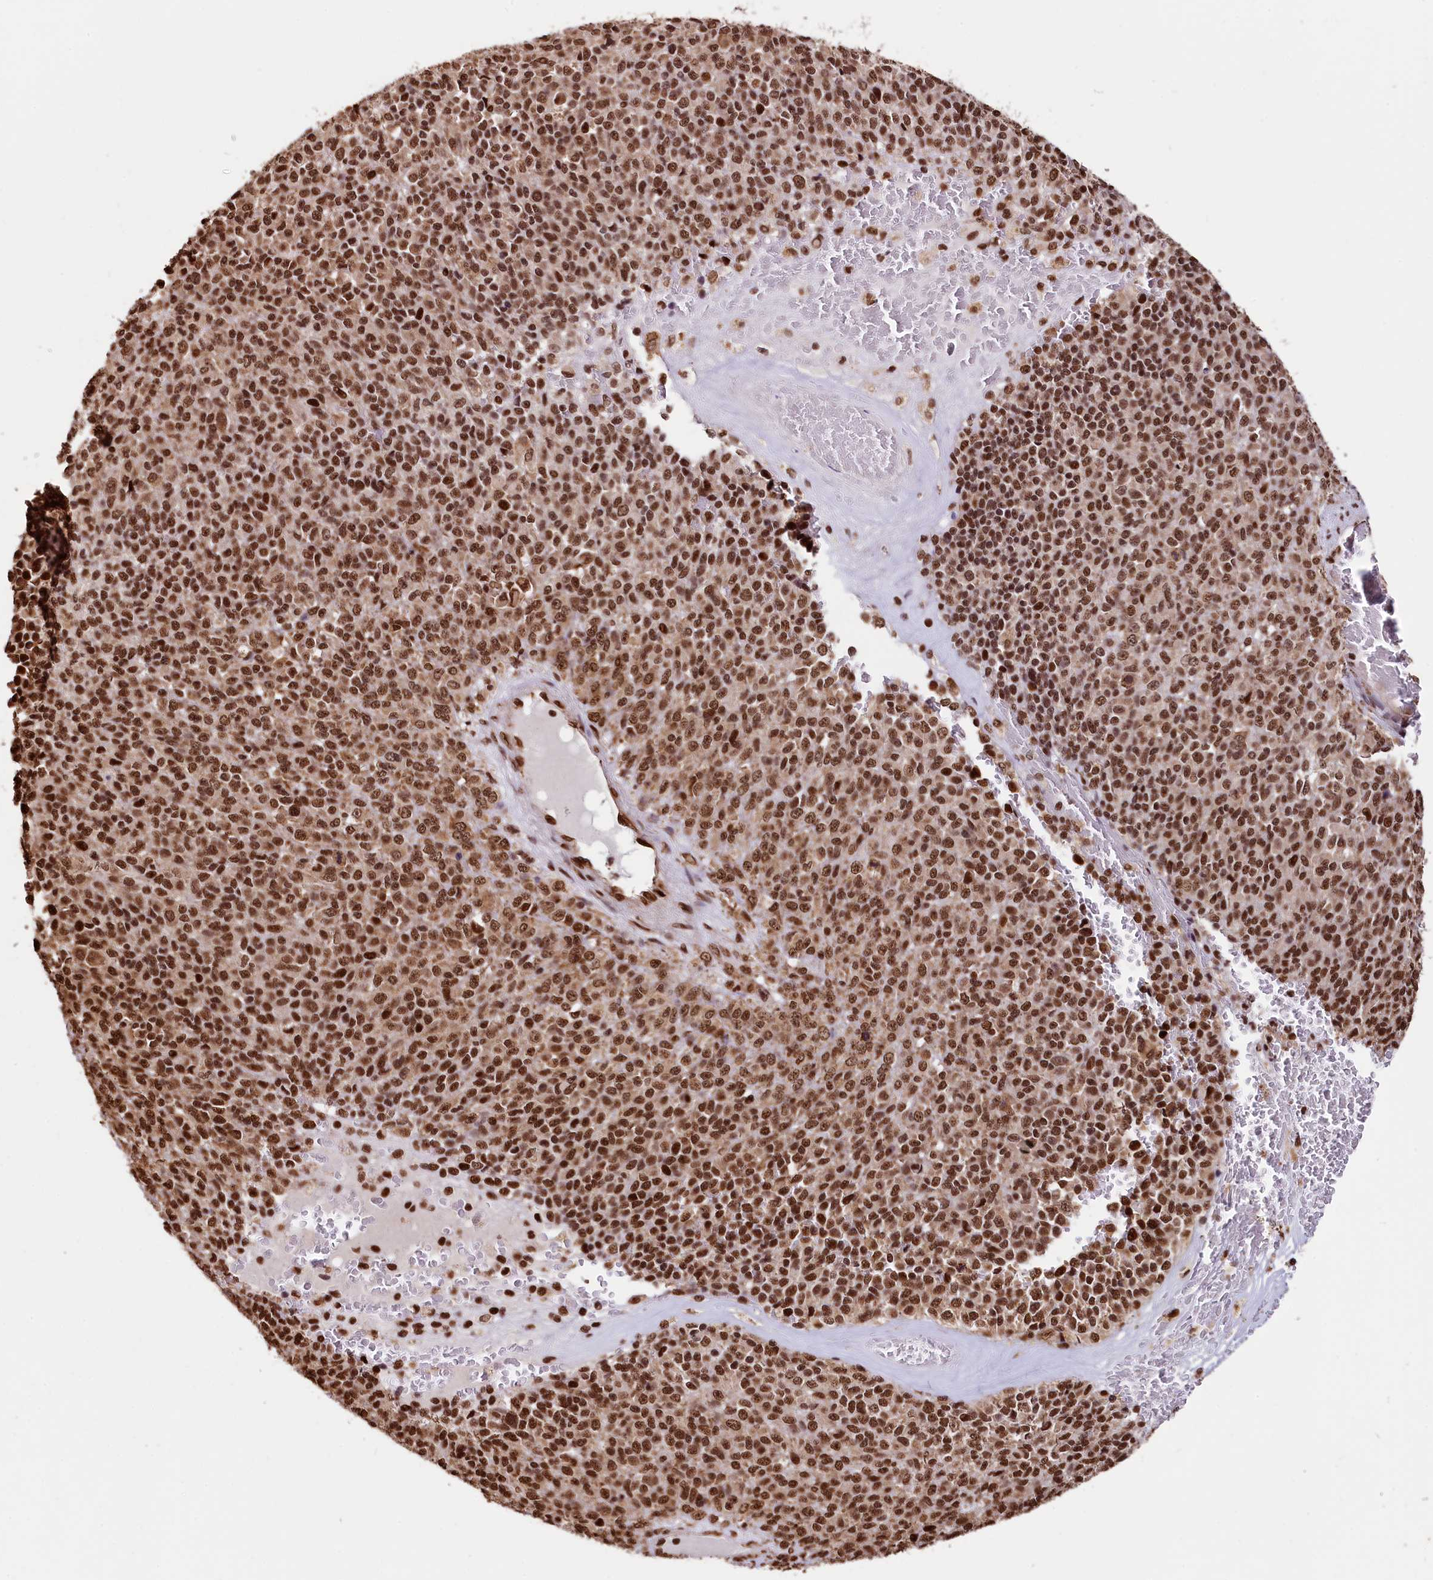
{"staining": {"intensity": "strong", "quantity": ">75%", "location": "nuclear"}, "tissue": "melanoma", "cell_type": "Tumor cells", "image_type": "cancer", "snomed": [{"axis": "morphology", "description": "Malignant melanoma, Metastatic site"}, {"axis": "topography", "description": "Brain"}], "caption": "A brown stain highlights strong nuclear staining of a protein in melanoma tumor cells. The protein of interest is shown in brown color, while the nuclei are stained blue.", "gene": "PDS5B", "patient": {"sex": "female", "age": 56}}